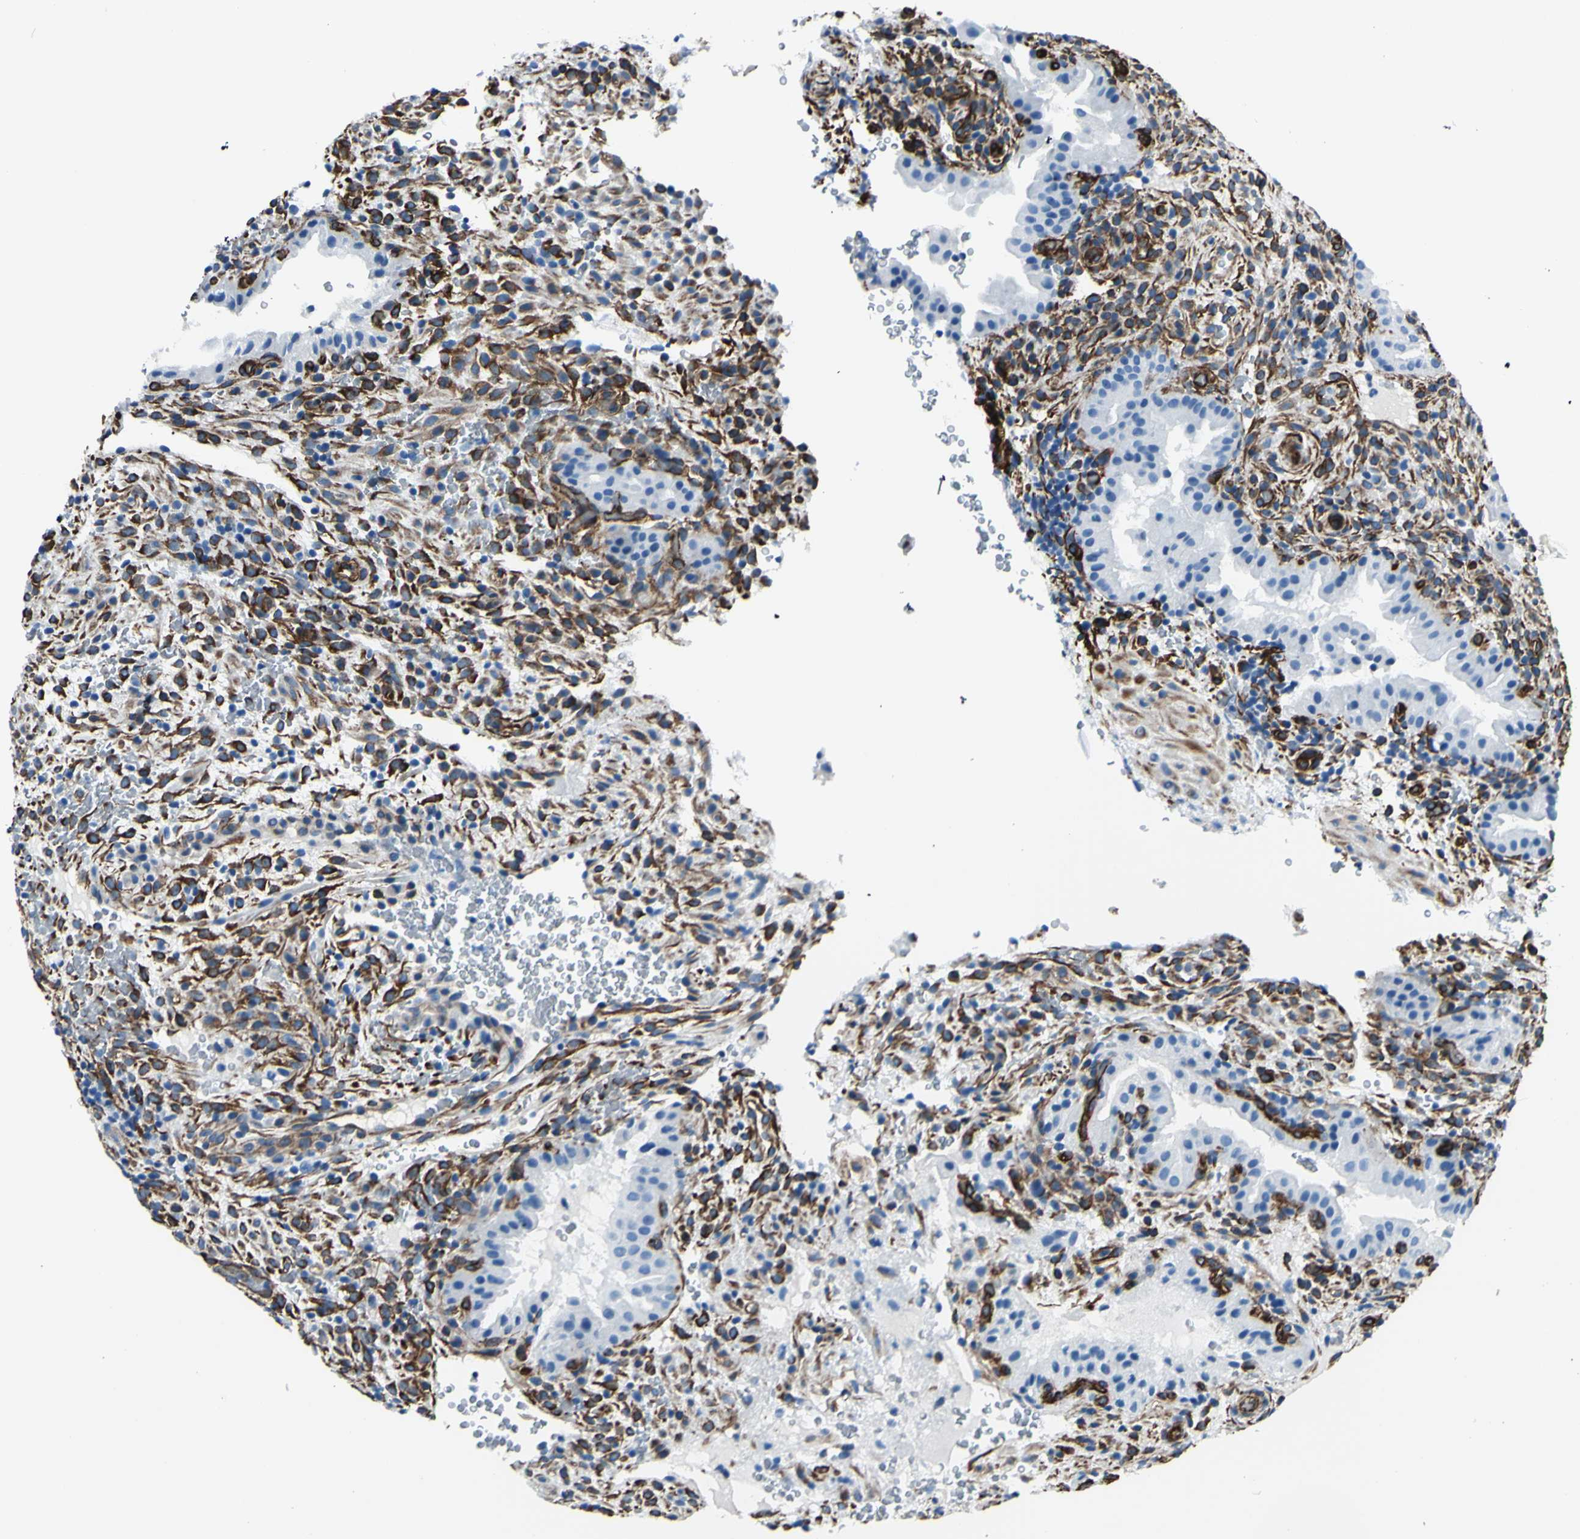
{"staining": {"intensity": "negative", "quantity": "none", "location": "none"}, "tissue": "placenta", "cell_type": "Trophoblastic cells", "image_type": "normal", "snomed": [{"axis": "morphology", "description": "Normal tissue, NOS"}, {"axis": "topography", "description": "Placenta"}], "caption": "IHC of benign placenta demonstrates no positivity in trophoblastic cells.", "gene": "PTH2R", "patient": {"sex": "female", "age": 19}}